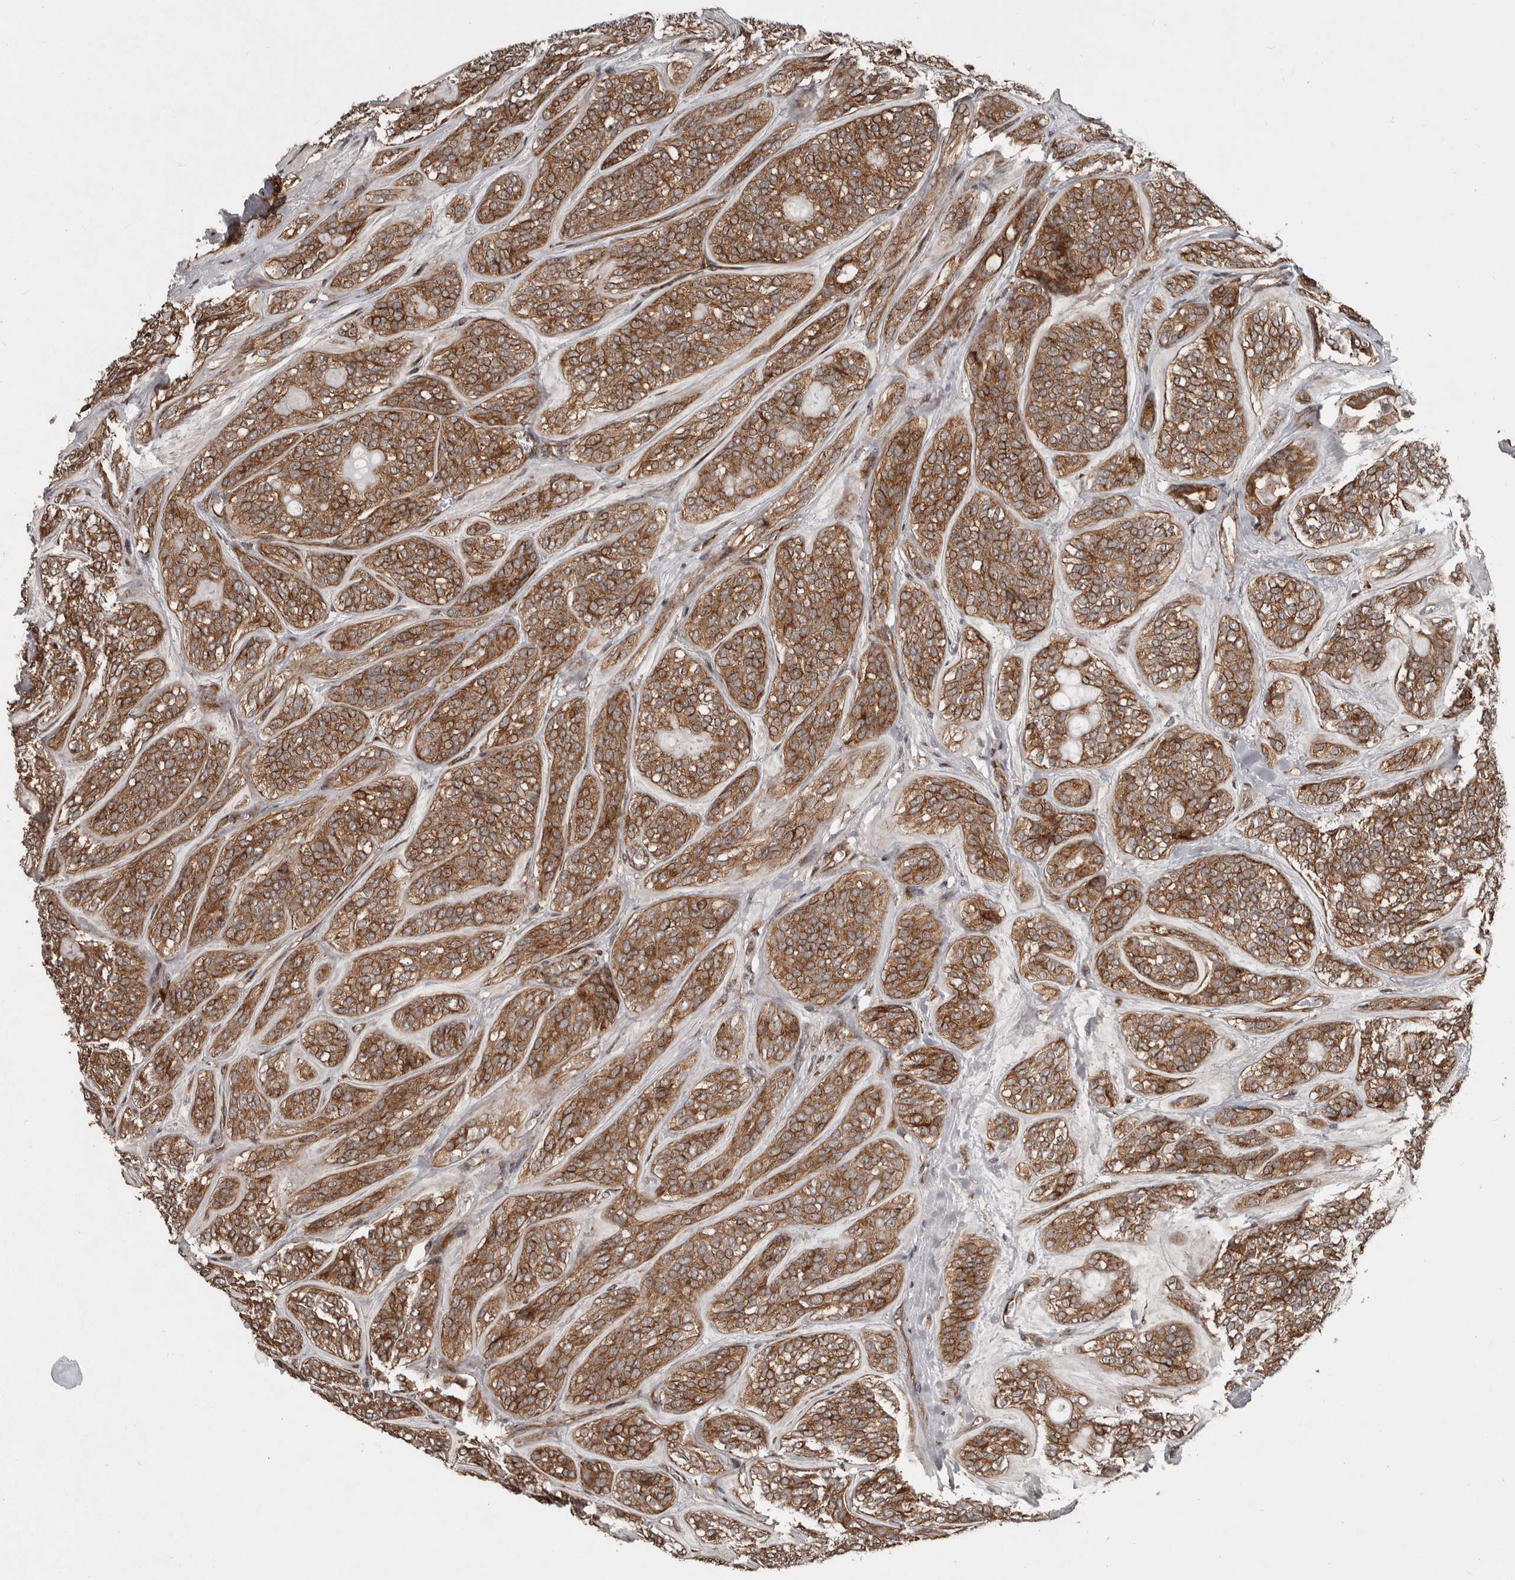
{"staining": {"intensity": "moderate", "quantity": ">75%", "location": "cytoplasmic/membranous"}, "tissue": "head and neck cancer", "cell_type": "Tumor cells", "image_type": "cancer", "snomed": [{"axis": "morphology", "description": "Adenocarcinoma, NOS"}, {"axis": "topography", "description": "Head-Neck"}], "caption": "IHC photomicrograph of head and neck cancer stained for a protein (brown), which exhibits medium levels of moderate cytoplasmic/membranous expression in approximately >75% of tumor cells.", "gene": "CCDC190", "patient": {"sex": "male", "age": 66}}